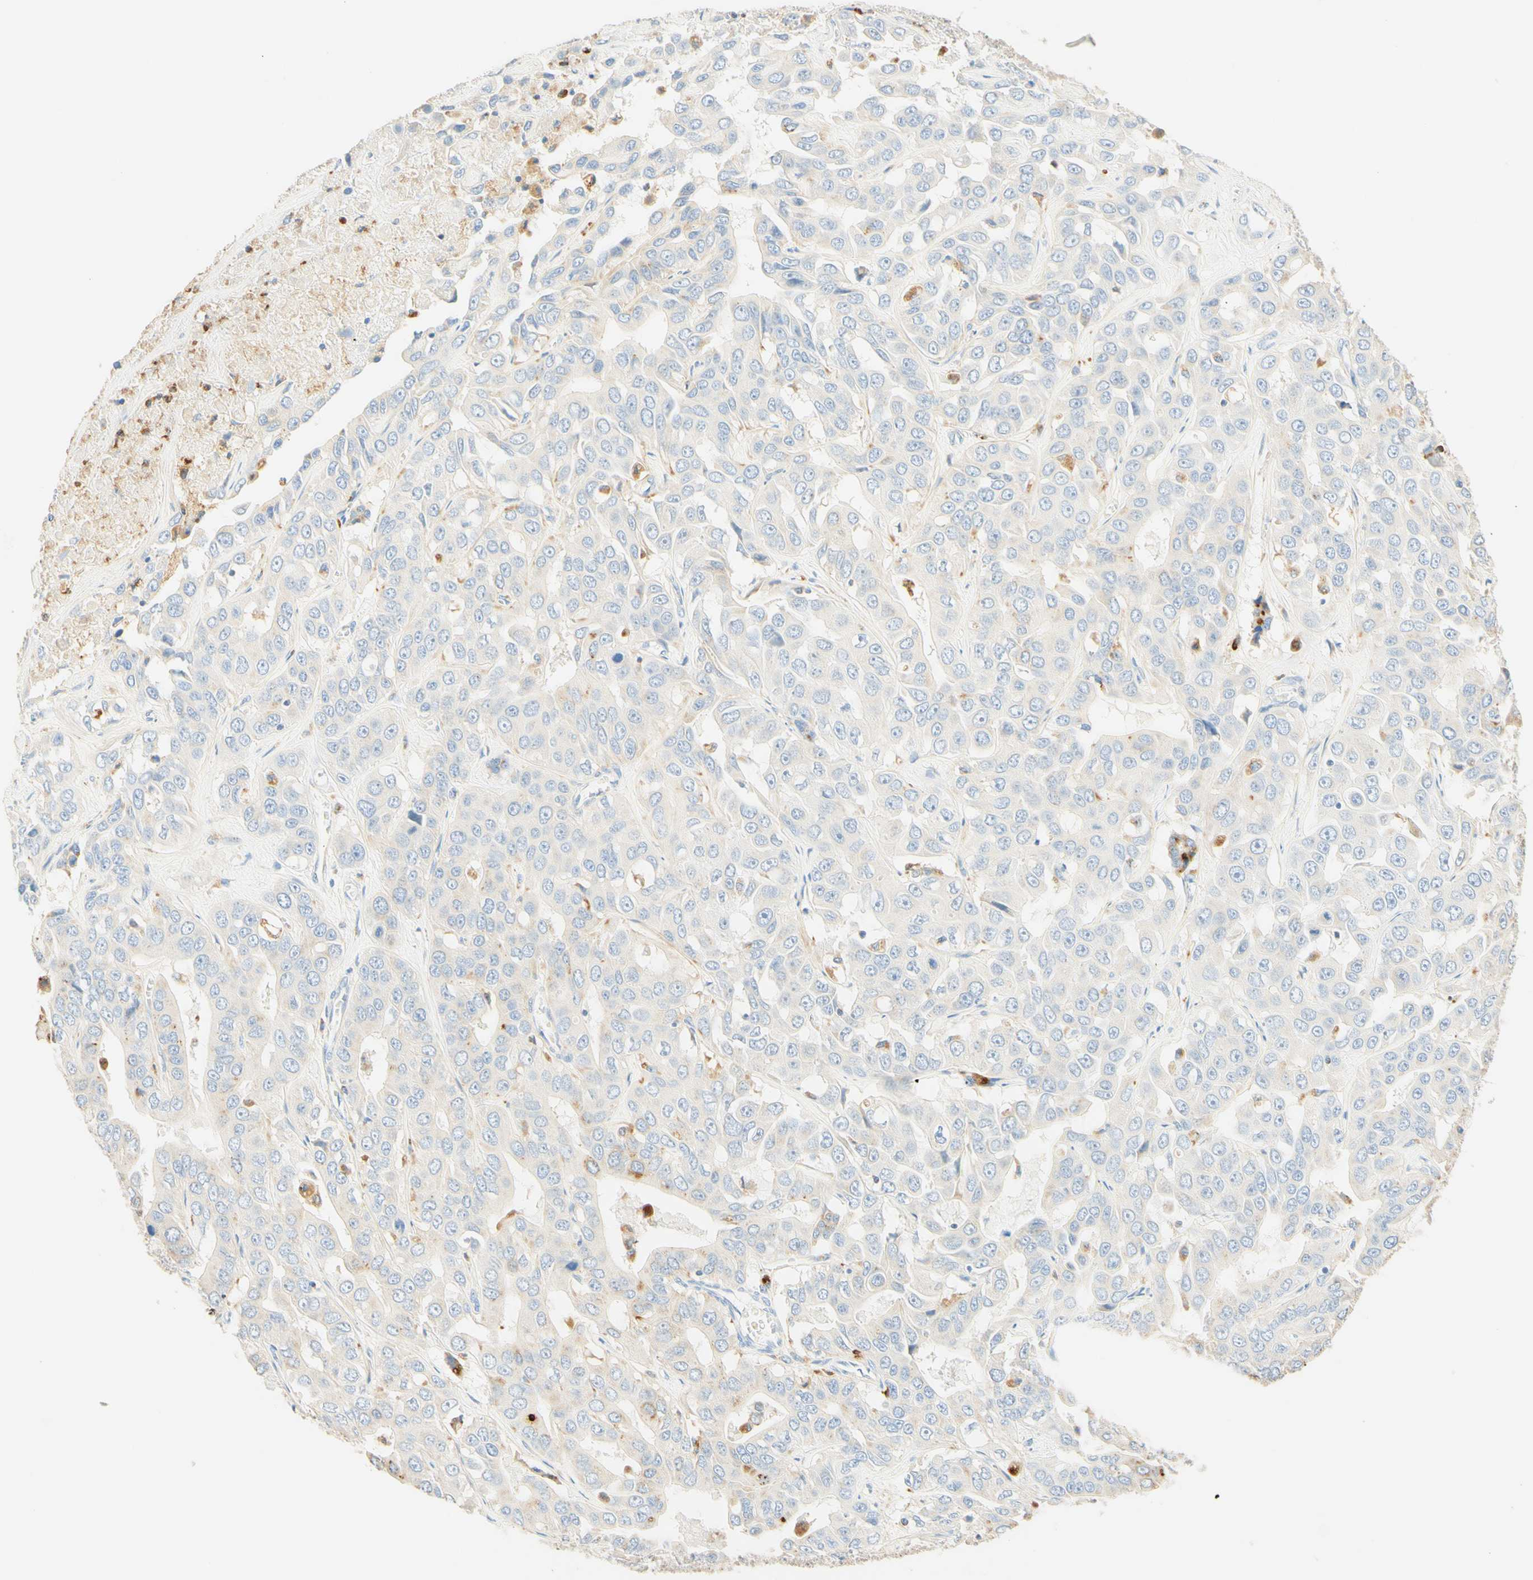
{"staining": {"intensity": "negative", "quantity": "none", "location": "none"}, "tissue": "liver cancer", "cell_type": "Tumor cells", "image_type": "cancer", "snomed": [{"axis": "morphology", "description": "Cholangiocarcinoma"}, {"axis": "topography", "description": "Liver"}], "caption": "Immunohistochemistry photomicrograph of neoplastic tissue: human liver cancer stained with DAB (3,3'-diaminobenzidine) displays no significant protein staining in tumor cells.", "gene": "CD63", "patient": {"sex": "female", "age": 52}}